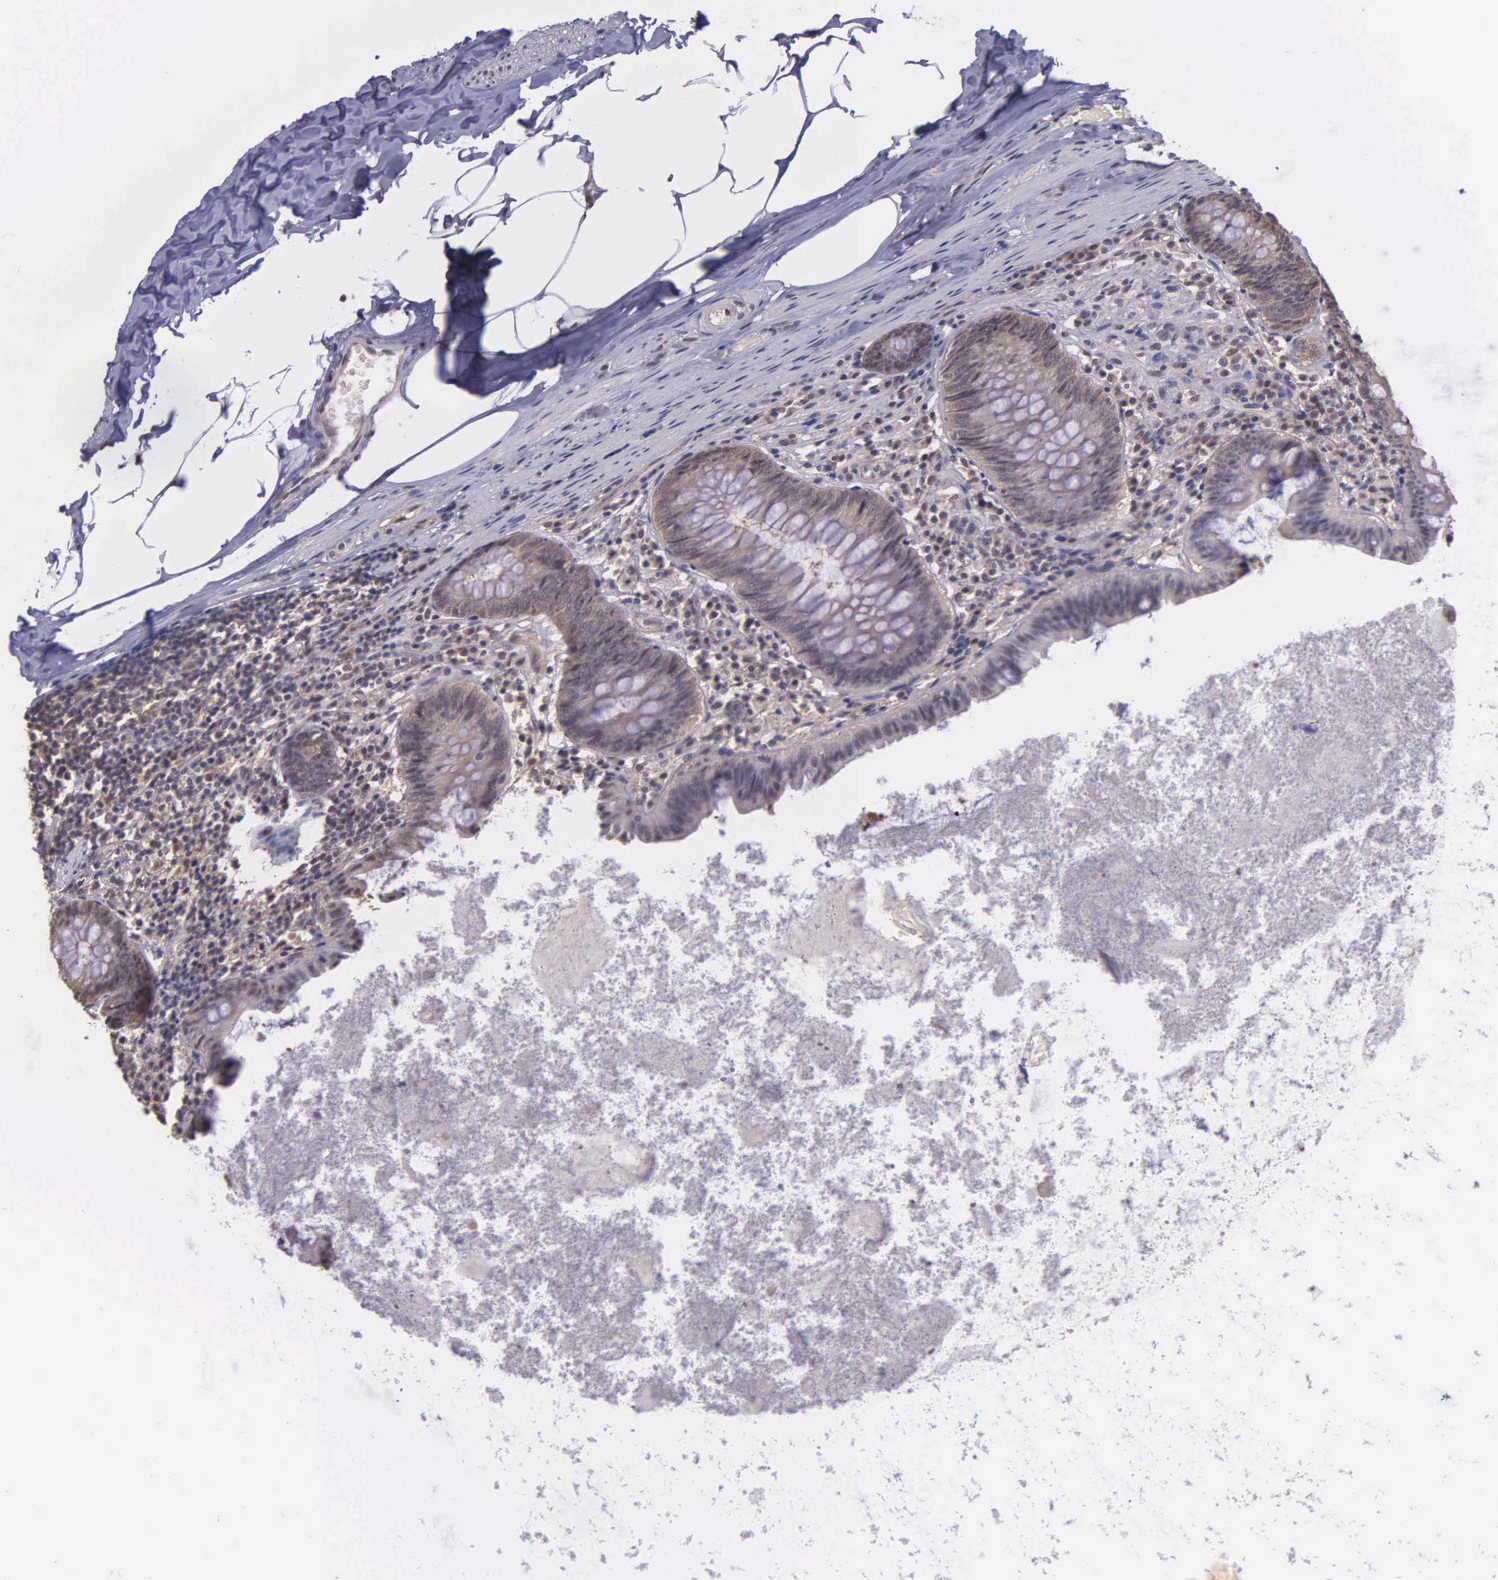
{"staining": {"intensity": "moderate", "quantity": ">75%", "location": "cytoplasmic/membranous,nuclear"}, "tissue": "appendix", "cell_type": "Glandular cells", "image_type": "normal", "snomed": [{"axis": "morphology", "description": "Normal tissue, NOS"}, {"axis": "topography", "description": "Appendix"}], "caption": "High-magnification brightfield microscopy of unremarkable appendix stained with DAB (brown) and counterstained with hematoxylin (blue). glandular cells exhibit moderate cytoplasmic/membranous,nuclear expression is seen in about>75% of cells. The staining was performed using DAB, with brown indicating positive protein expression. Nuclei are stained blue with hematoxylin.", "gene": "PSMC1", "patient": {"sex": "female", "age": 82}}